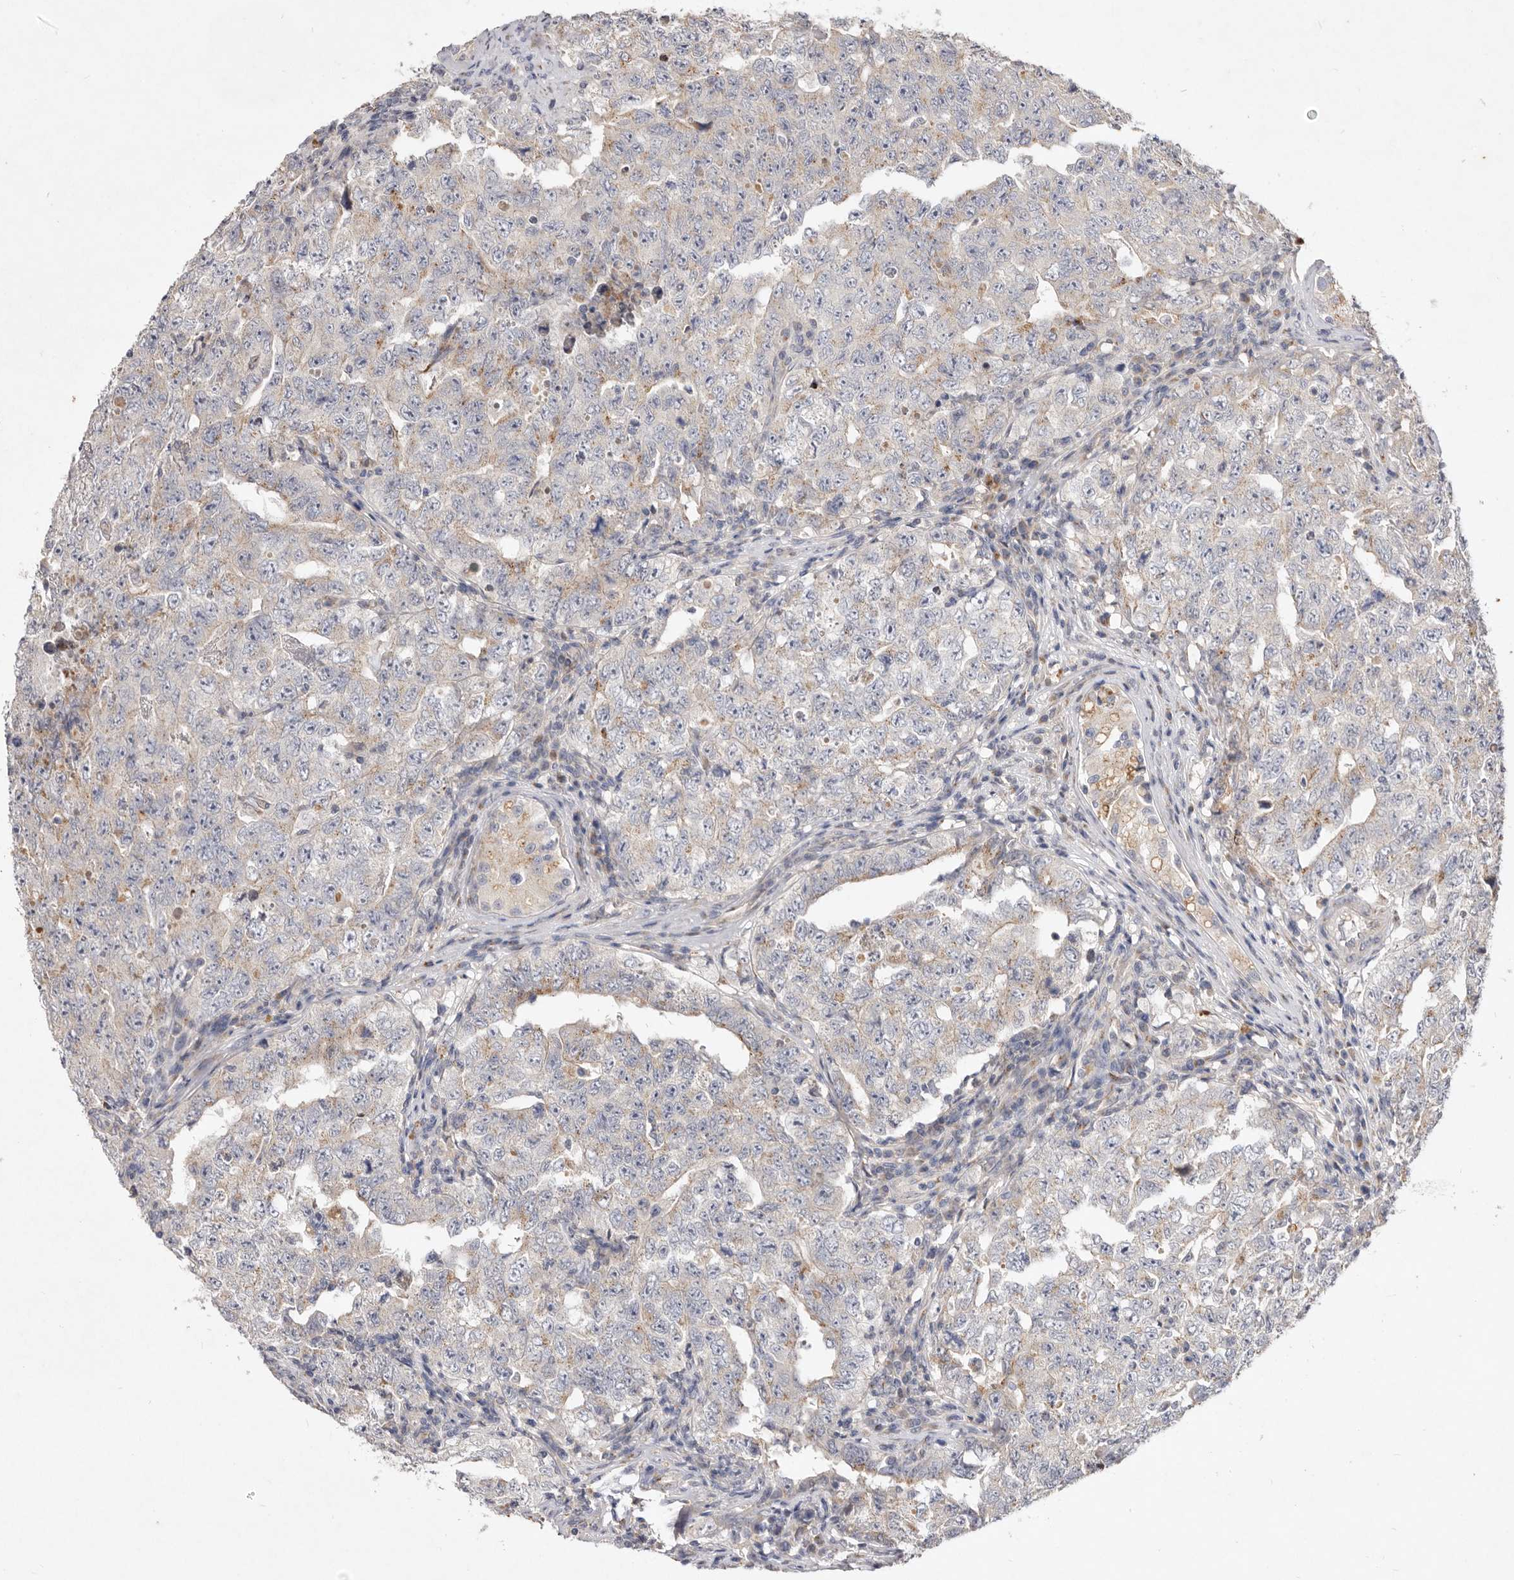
{"staining": {"intensity": "weak", "quantity": "<25%", "location": "cytoplasmic/membranous"}, "tissue": "testis cancer", "cell_type": "Tumor cells", "image_type": "cancer", "snomed": [{"axis": "morphology", "description": "Carcinoma, Embryonal, NOS"}, {"axis": "topography", "description": "Testis"}], "caption": "Immunohistochemical staining of human testis embryonal carcinoma demonstrates no significant positivity in tumor cells.", "gene": "USP24", "patient": {"sex": "male", "age": 26}}